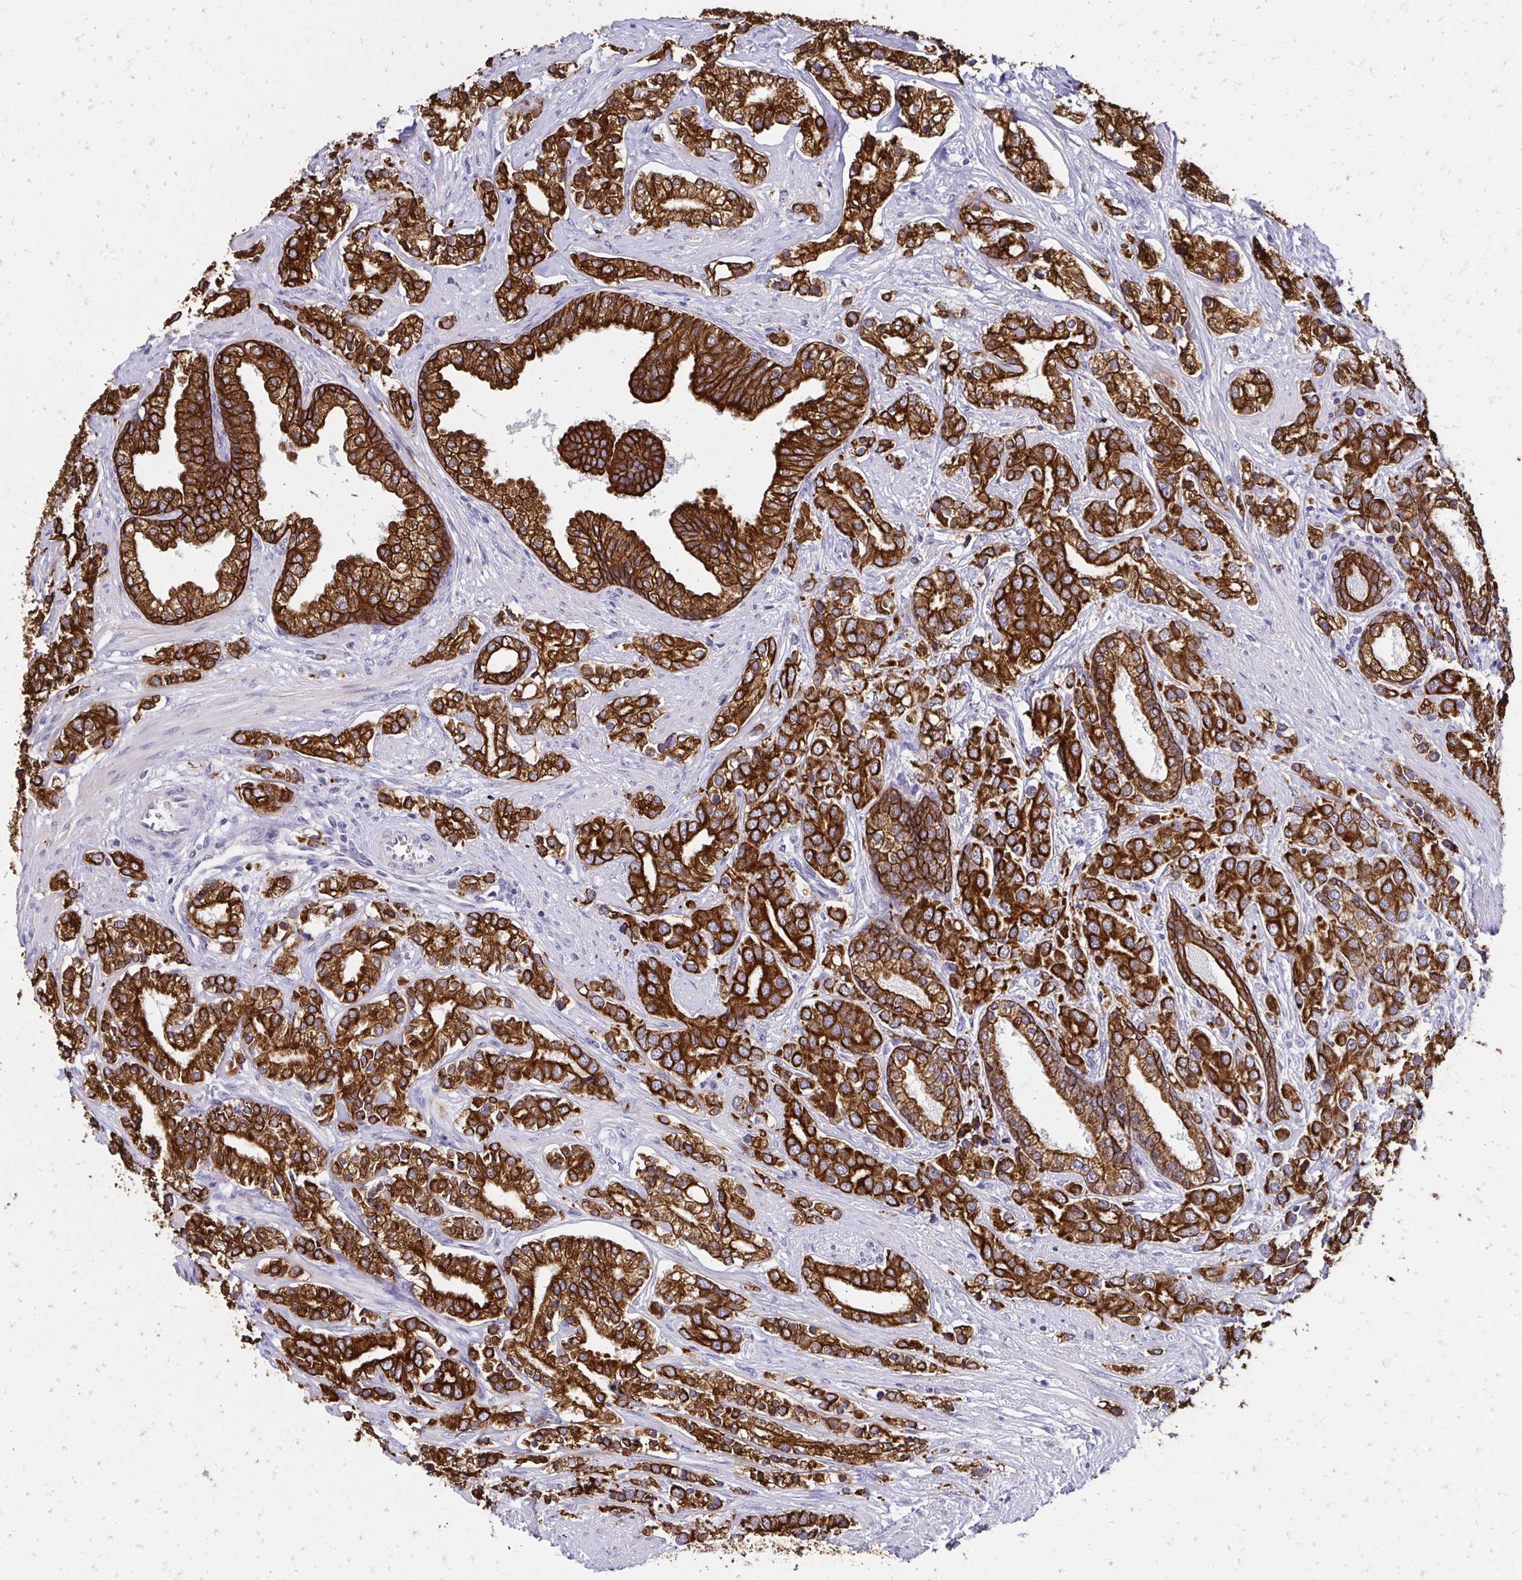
{"staining": {"intensity": "strong", "quantity": ">75%", "location": "cytoplasmic/membranous"}, "tissue": "prostate cancer", "cell_type": "Tumor cells", "image_type": "cancer", "snomed": [{"axis": "morphology", "description": "Adenocarcinoma, High grade"}, {"axis": "topography", "description": "Prostate"}], "caption": "Immunohistochemistry (IHC) micrograph of neoplastic tissue: human high-grade adenocarcinoma (prostate) stained using immunohistochemistry (IHC) reveals high levels of strong protein expression localized specifically in the cytoplasmic/membranous of tumor cells, appearing as a cytoplasmic/membranous brown color.", "gene": "C1QTNF2", "patient": {"sex": "male", "age": 58}}